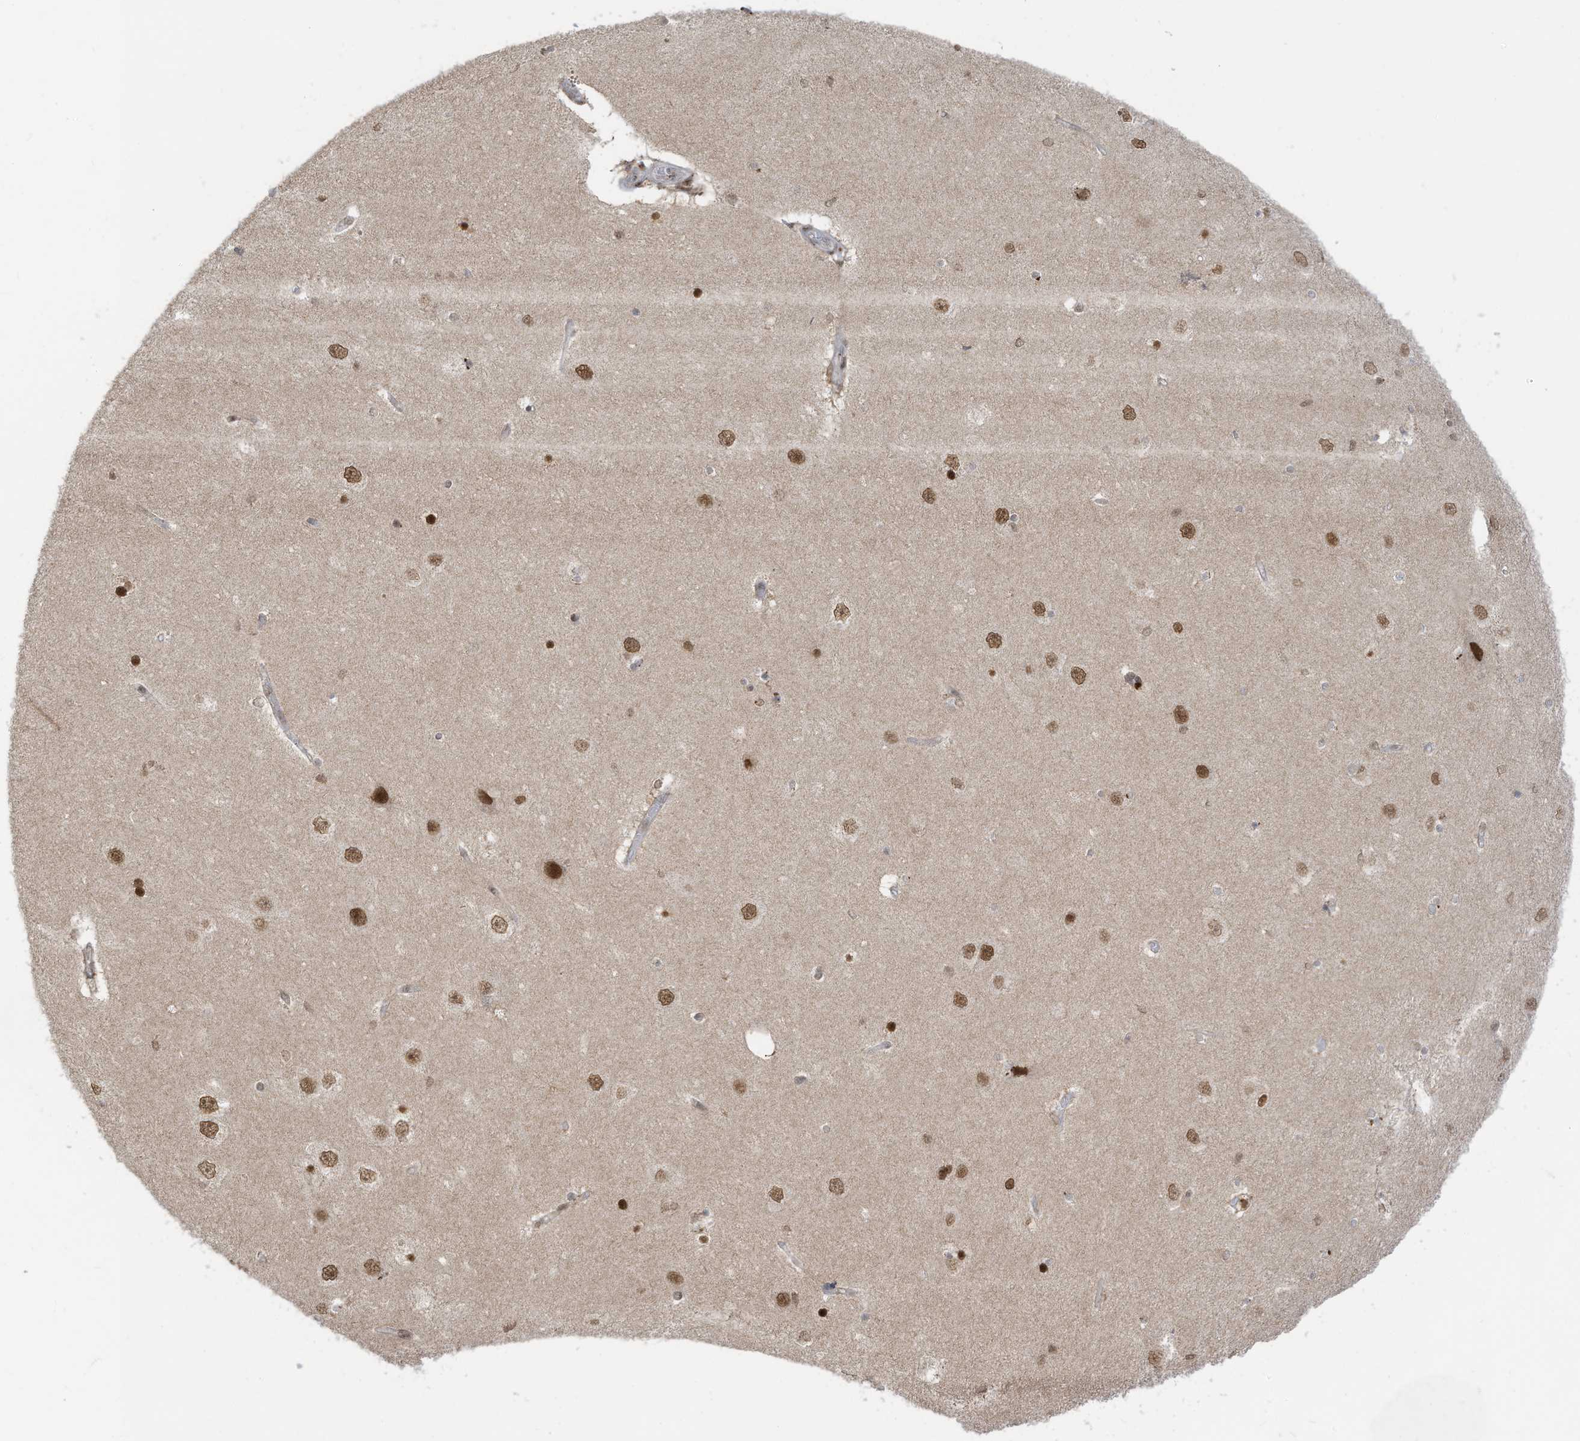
{"staining": {"intensity": "weak", "quantity": "25%-75%", "location": "nuclear"}, "tissue": "hippocampus", "cell_type": "Glial cells", "image_type": "normal", "snomed": [{"axis": "morphology", "description": "Normal tissue, NOS"}, {"axis": "topography", "description": "Hippocampus"}], "caption": "An immunohistochemistry micrograph of normal tissue is shown. Protein staining in brown labels weak nuclear positivity in hippocampus within glial cells.", "gene": "KPNB1", "patient": {"sex": "female", "age": 54}}